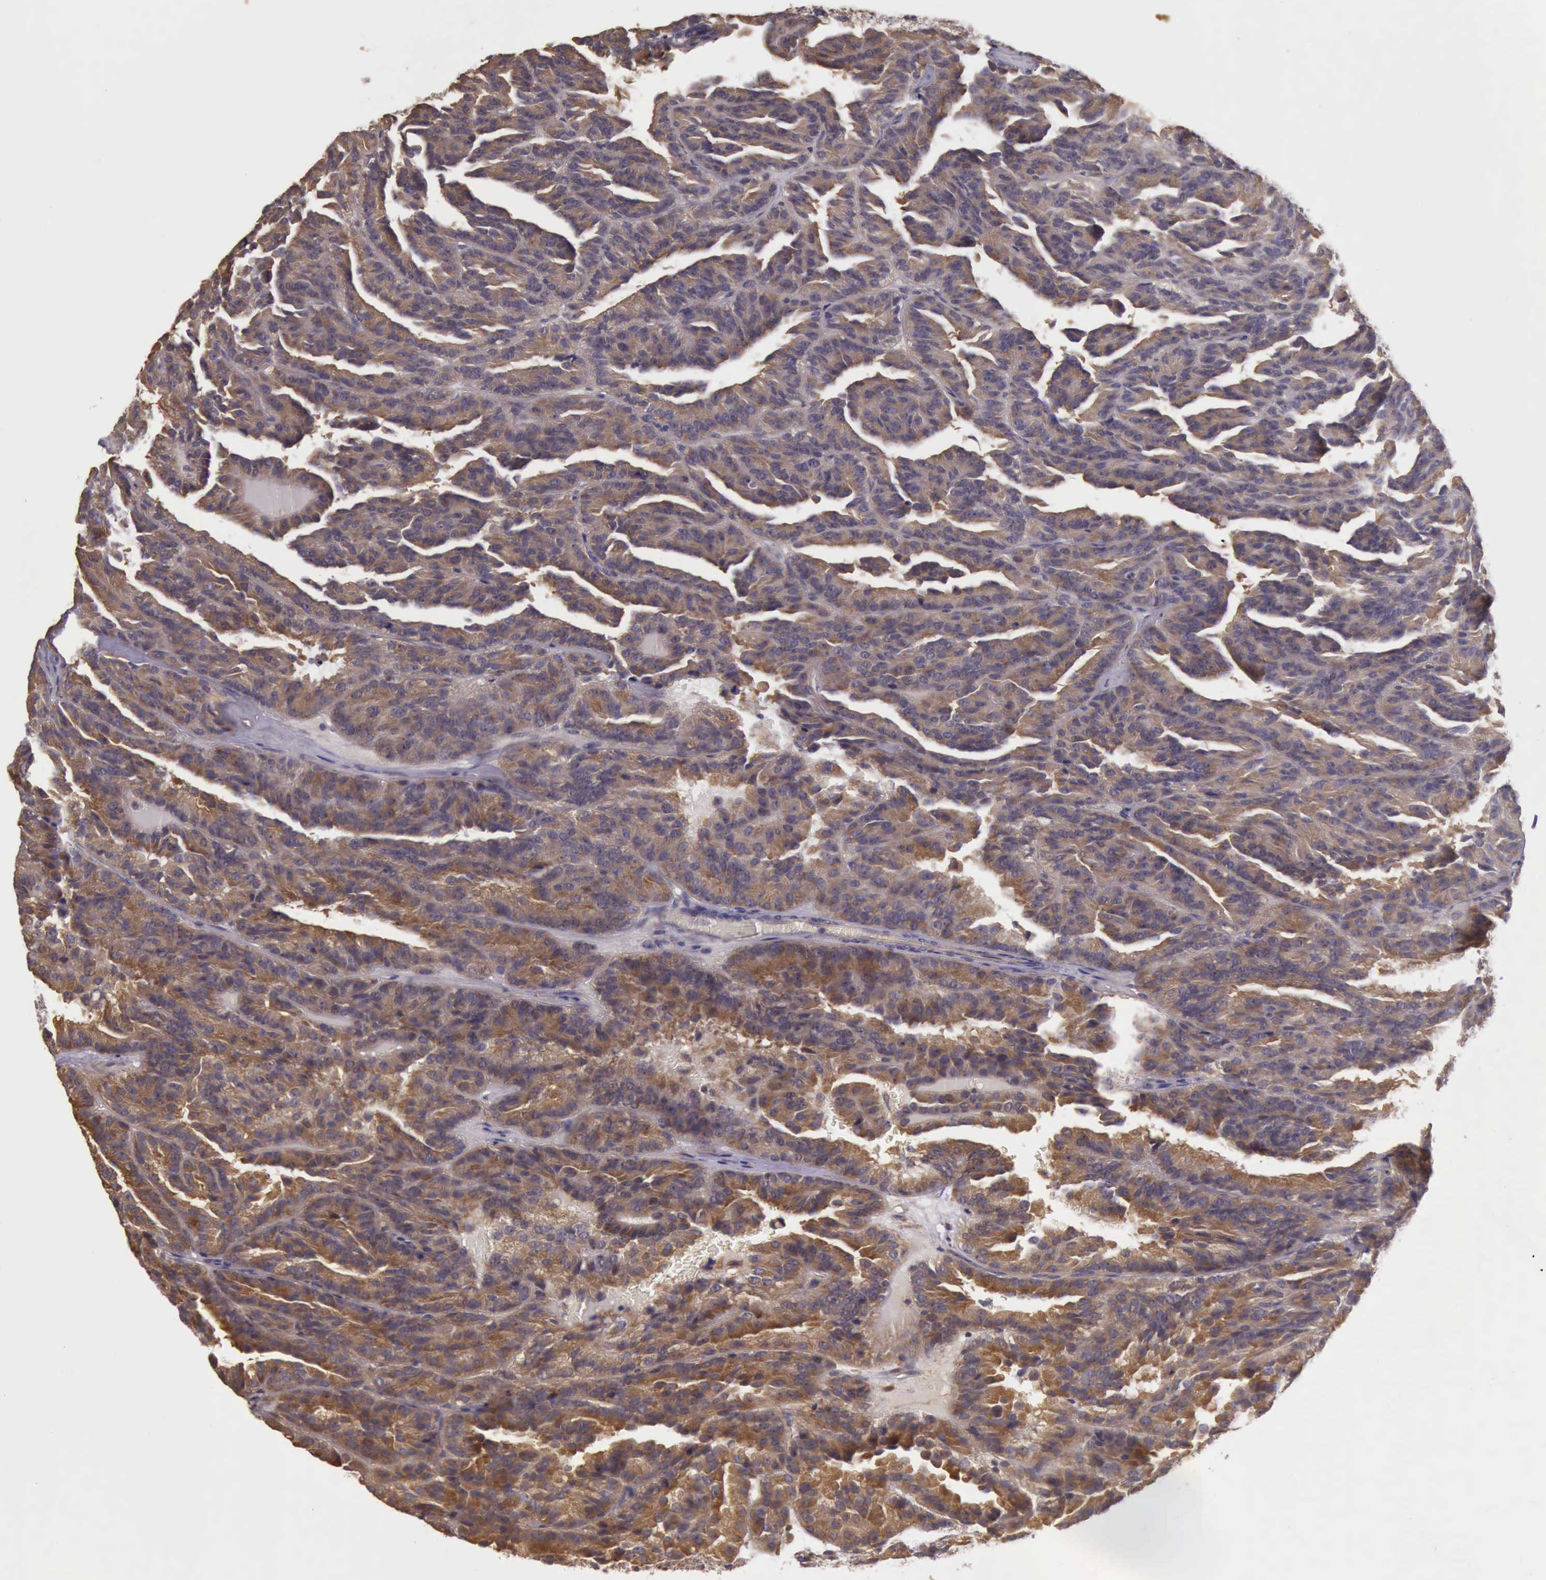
{"staining": {"intensity": "moderate", "quantity": ">75%", "location": "cytoplasmic/membranous"}, "tissue": "renal cancer", "cell_type": "Tumor cells", "image_type": "cancer", "snomed": [{"axis": "morphology", "description": "Adenocarcinoma, NOS"}, {"axis": "topography", "description": "Kidney"}], "caption": "Brown immunohistochemical staining in renal adenocarcinoma reveals moderate cytoplasmic/membranous expression in approximately >75% of tumor cells.", "gene": "EIF5", "patient": {"sex": "male", "age": 46}}